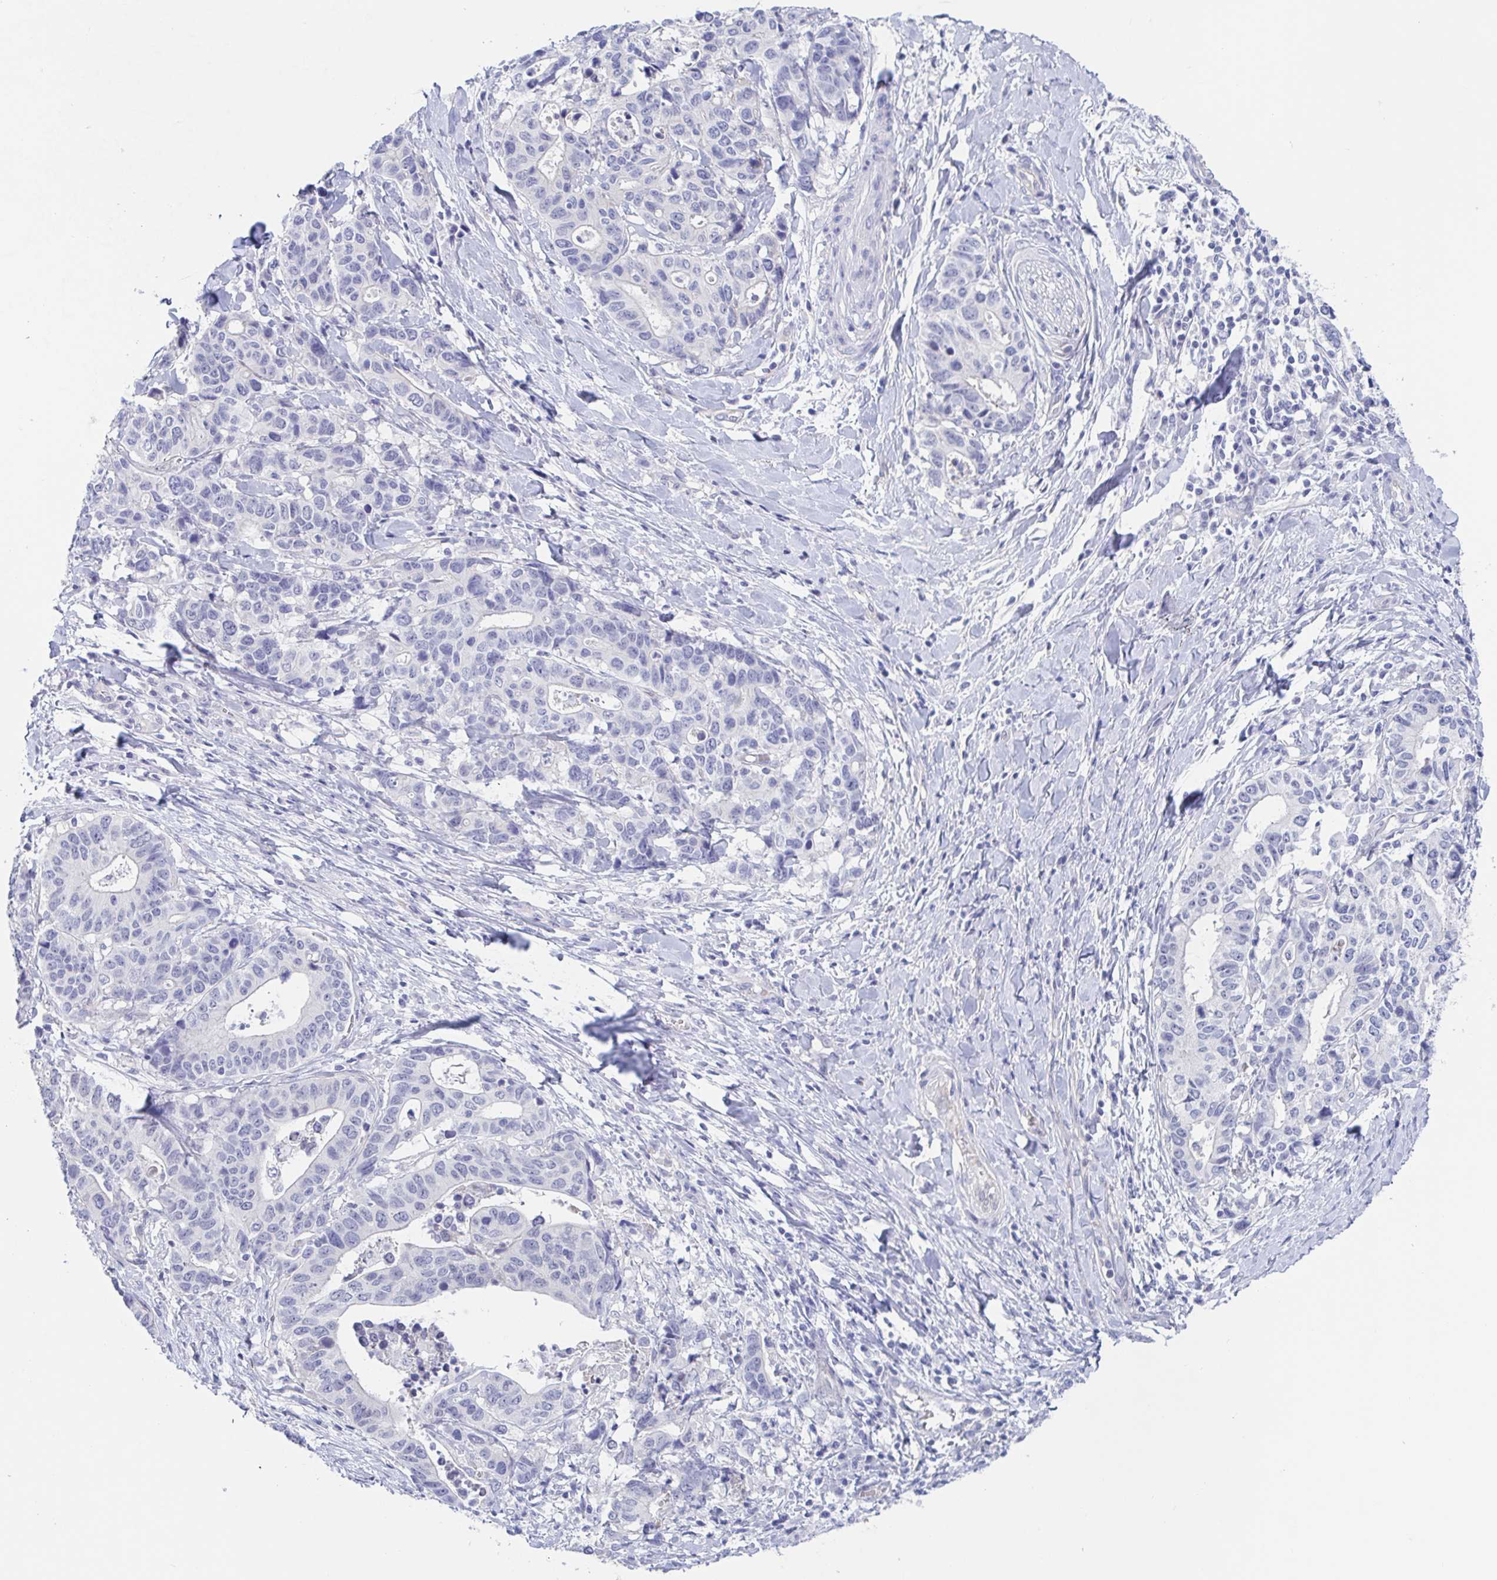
{"staining": {"intensity": "negative", "quantity": "none", "location": "none"}, "tissue": "stomach cancer", "cell_type": "Tumor cells", "image_type": "cancer", "snomed": [{"axis": "morphology", "description": "Adenocarcinoma, NOS"}, {"axis": "topography", "description": "Stomach, upper"}], "caption": "The immunohistochemistry (IHC) photomicrograph has no significant staining in tumor cells of stomach adenocarcinoma tissue.", "gene": "TEX12", "patient": {"sex": "female", "age": 67}}